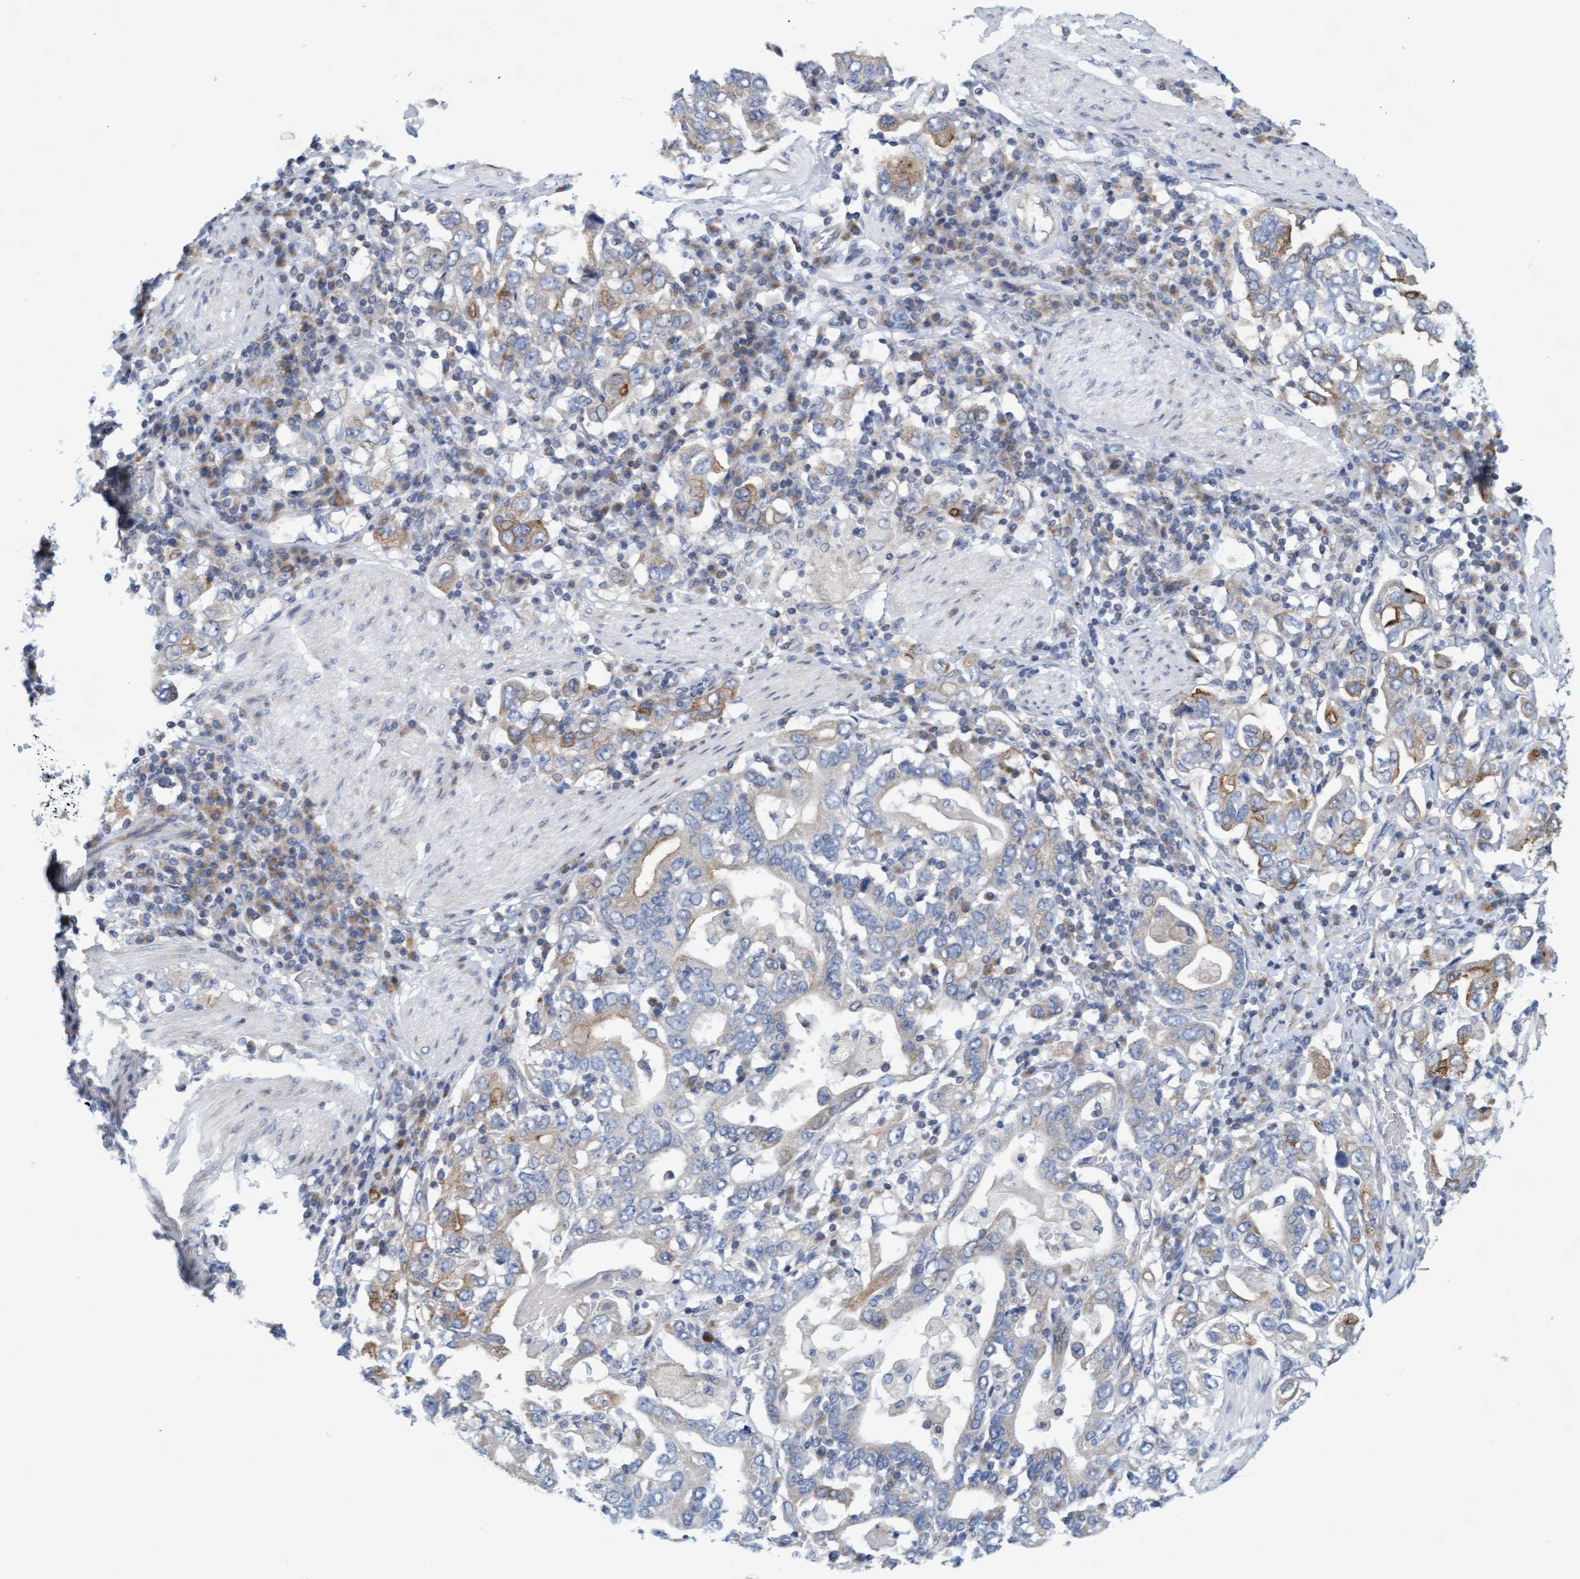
{"staining": {"intensity": "moderate", "quantity": "<25%", "location": "cytoplasmic/membranous"}, "tissue": "stomach cancer", "cell_type": "Tumor cells", "image_type": "cancer", "snomed": [{"axis": "morphology", "description": "Adenocarcinoma, NOS"}, {"axis": "topography", "description": "Stomach, upper"}], "caption": "DAB immunohistochemical staining of human stomach cancer (adenocarcinoma) demonstrates moderate cytoplasmic/membranous protein expression in approximately <25% of tumor cells.", "gene": "SLC28A3", "patient": {"sex": "male", "age": 62}}